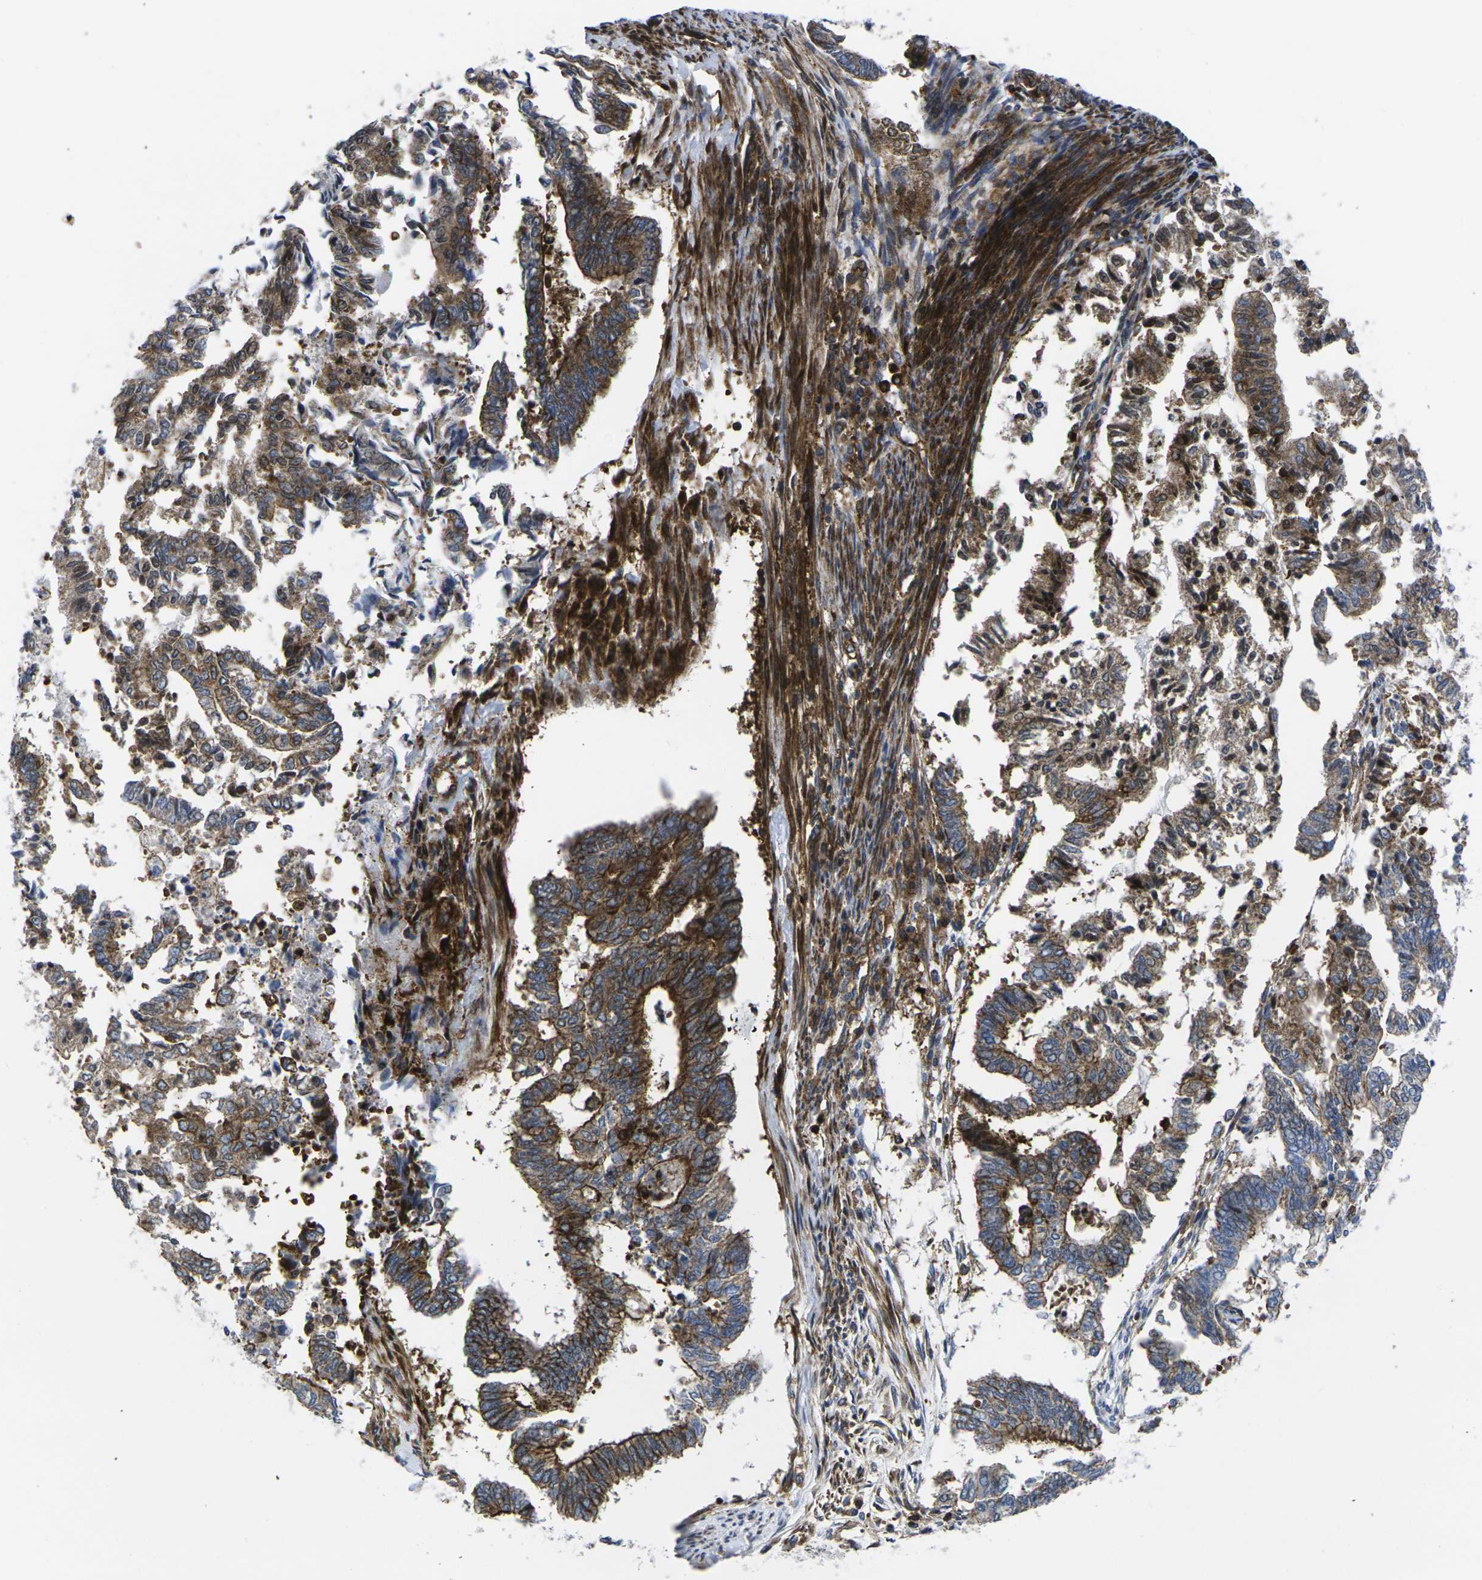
{"staining": {"intensity": "strong", "quantity": "25%-75%", "location": "cytoplasmic/membranous"}, "tissue": "endometrial cancer", "cell_type": "Tumor cells", "image_type": "cancer", "snomed": [{"axis": "morphology", "description": "Necrosis, NOS"}, {"axis": "morphology", "description": "Adenocarcinoma, NOS"}, {"axis": "topography", "description": "Endometrium"}], "caption": "Brown immunohistochemical staining in endometrial adenocarcinoma shows strong cytoplasmic/membranous staining in about 25%-75% of tumor cells. Using DAB (3,3'-diaminobenzidine) (brown) and hematoxylin (blue) stains, captured at high magnification using brightfield microscopy.", "gene": "IQGAP1", "patient": {"sex": "female", "age": 79}}